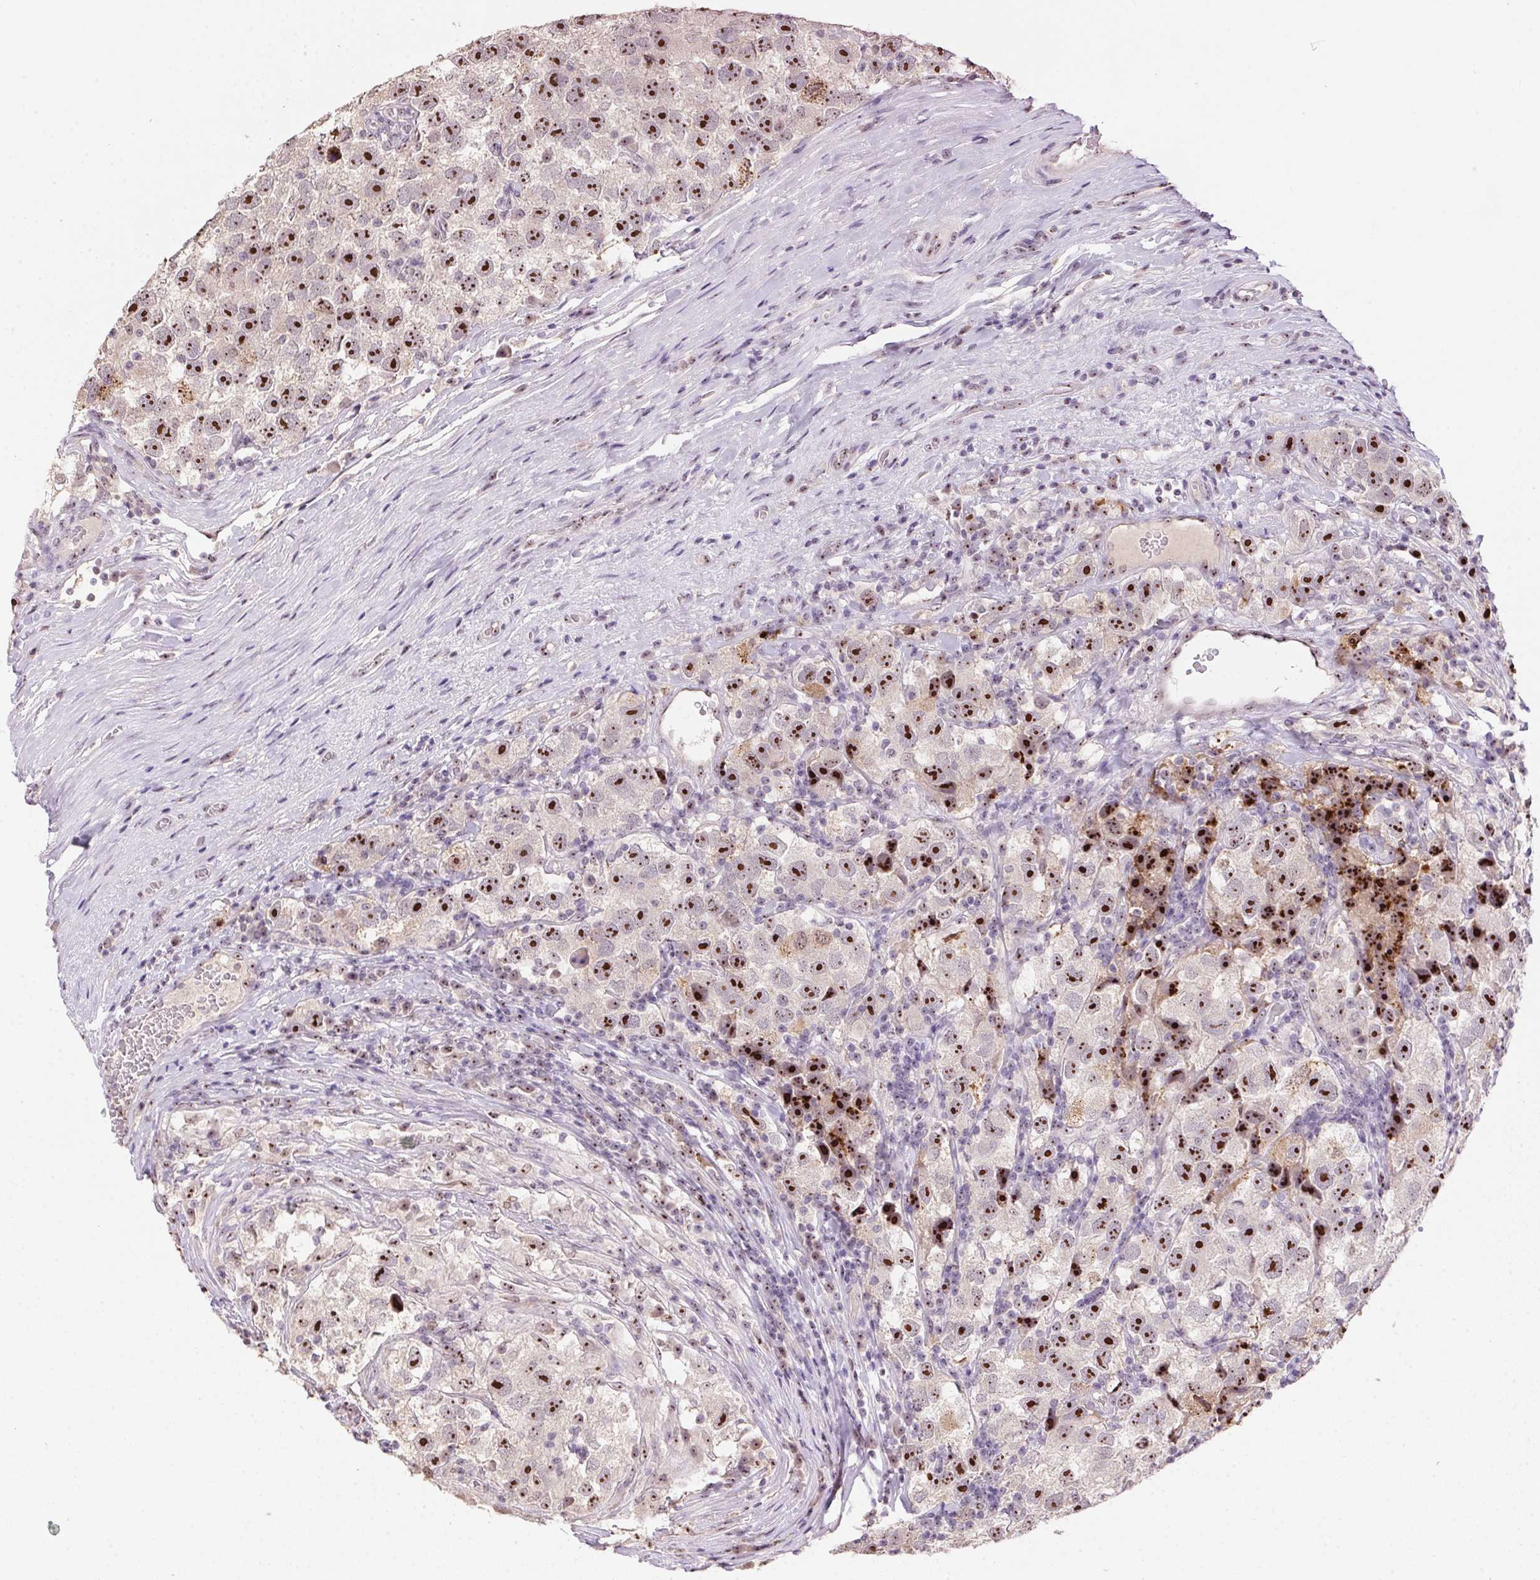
{"staining": {"intensity": "strong", "quantity": "25%-75%", "location": "nuclear"}, "tissue": "testis cancer", "cell_type": "Tumor cells", "image_type": "cancer", "snomed": [{"axis": "morphology", "description": "Seminoma, NOS"}, {"axis": "topography", "description": "Testis"}], "caption": "Immunohistochemistry of testis cancer shows high levels of strong nuclear positivity in about 25%-75% of tumor cells.", "gene": "BATF2", "patient": {"sex": "male", "age": 26}}